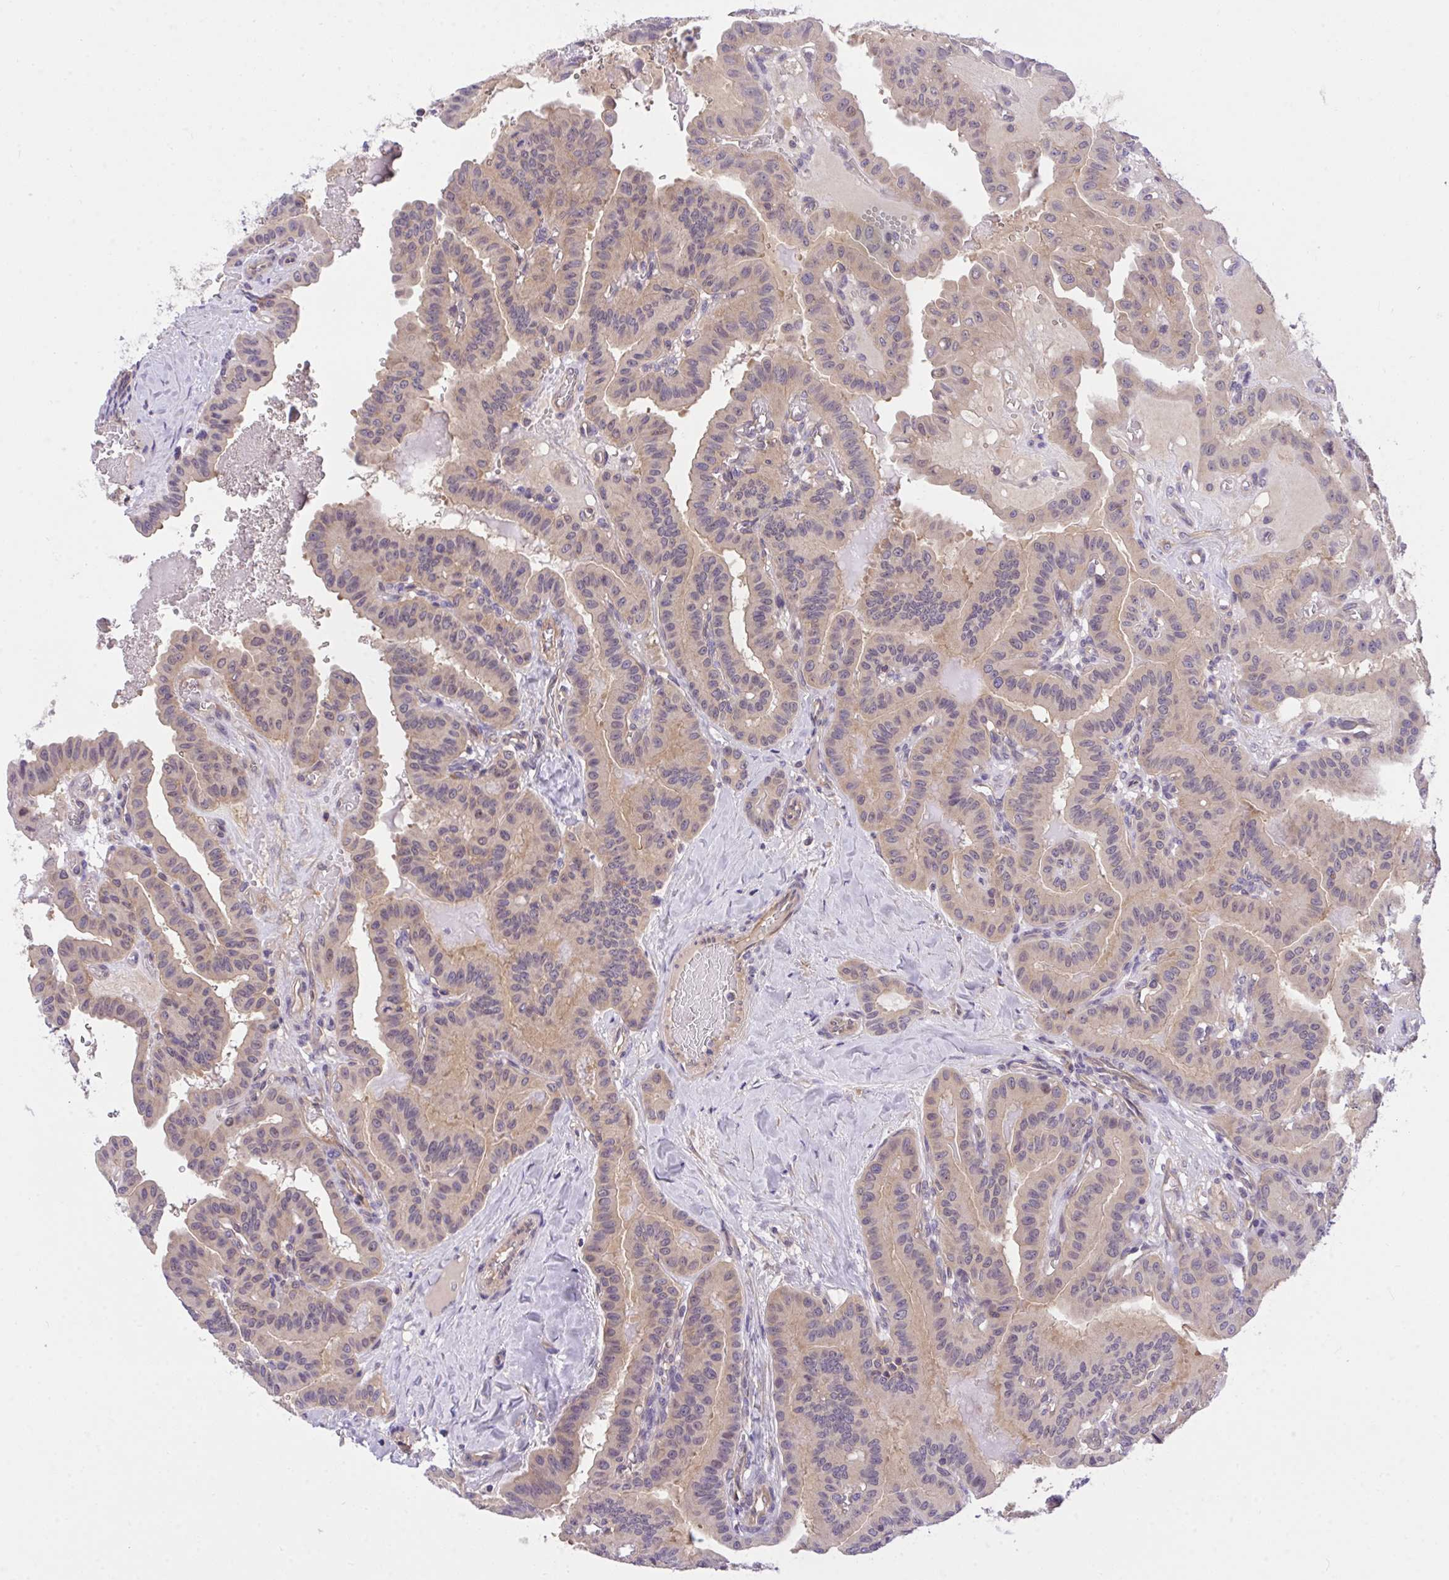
{"staining": {"intensity": "weak", "quantity": ">75%", "location": "cytoplasmic/membranous"}, "tissue": "thyroid cancer", "cell_type": "Tumor cells", "image_type": "cancer", "snomed": [{"axis": "morphology", "description": "Papillary adenocarcinoma, NOS"}, {"axis": "topography", "description": "Thyroid gland"}], "caption": "Thyroid cancer (papillary adenocarcinoma) stained with a protein marker exhibits weak staining in tumor cells.", "gene": "TLN2", "patient": {"sex": "male", "age": 87}}